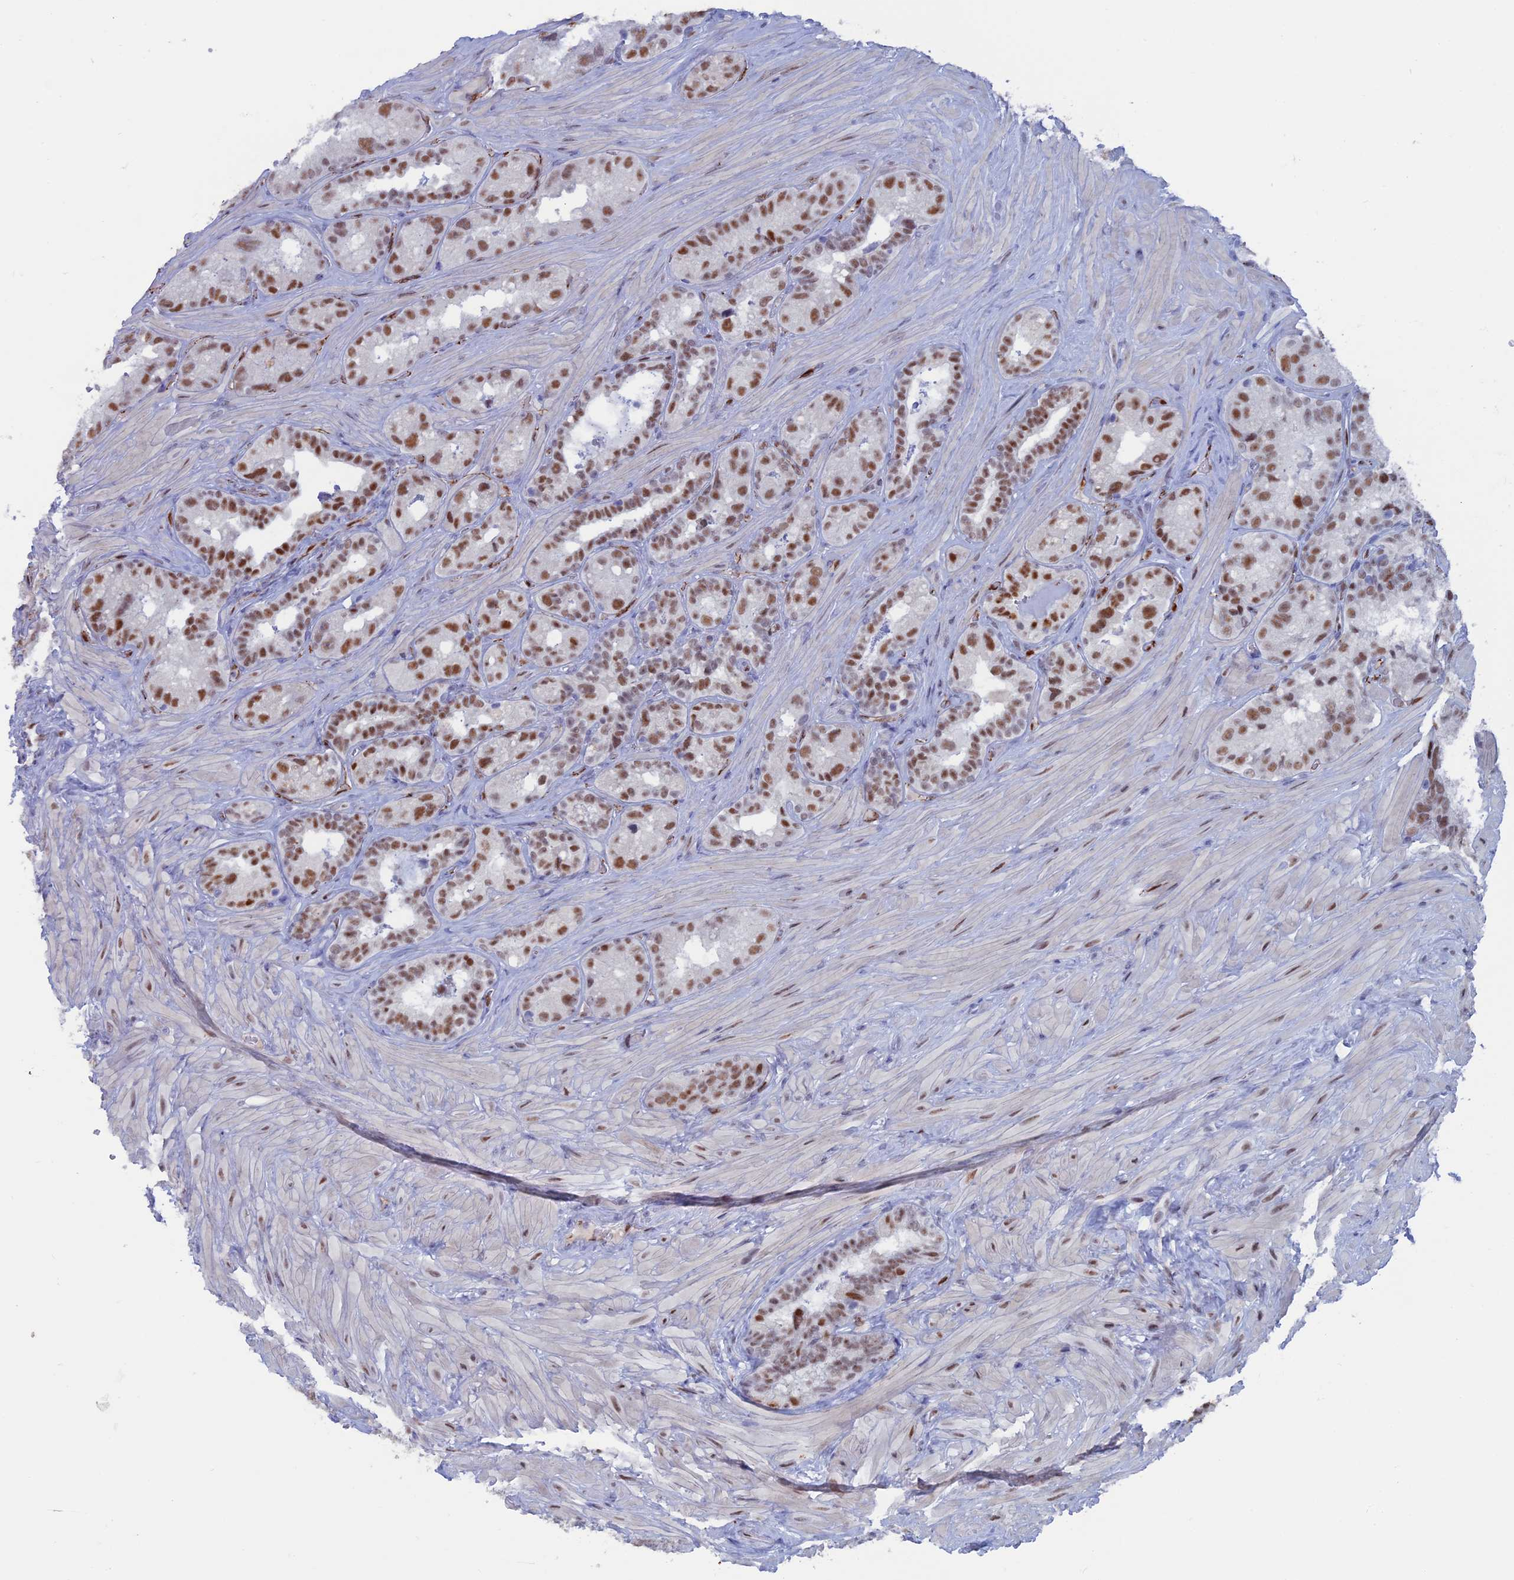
{"staining": {"intensity": "moderate", "quantity": "25%-75%", "location": "nuclear"}, "tissue": "seminal vesicle", "cell_type": "Glandular cells", "image_type": "normal", "snomed": [{"axis": "morphology", "description": "Normal tissue, NOS"}, {"axis": "topography", "description": "Seminal veicle"}, {"axis": "topography", "description": "Peripheral nerve tissue"}], "caption": "The histopathology image demonstrates immunohistochemical staining of unremarkable seminal vesicle. There is moderate nuclear expression is seen in about 25%-75% of glandular cells.", "gene": "NOL4L", "patient": {"sex": "male", "age": 67}}